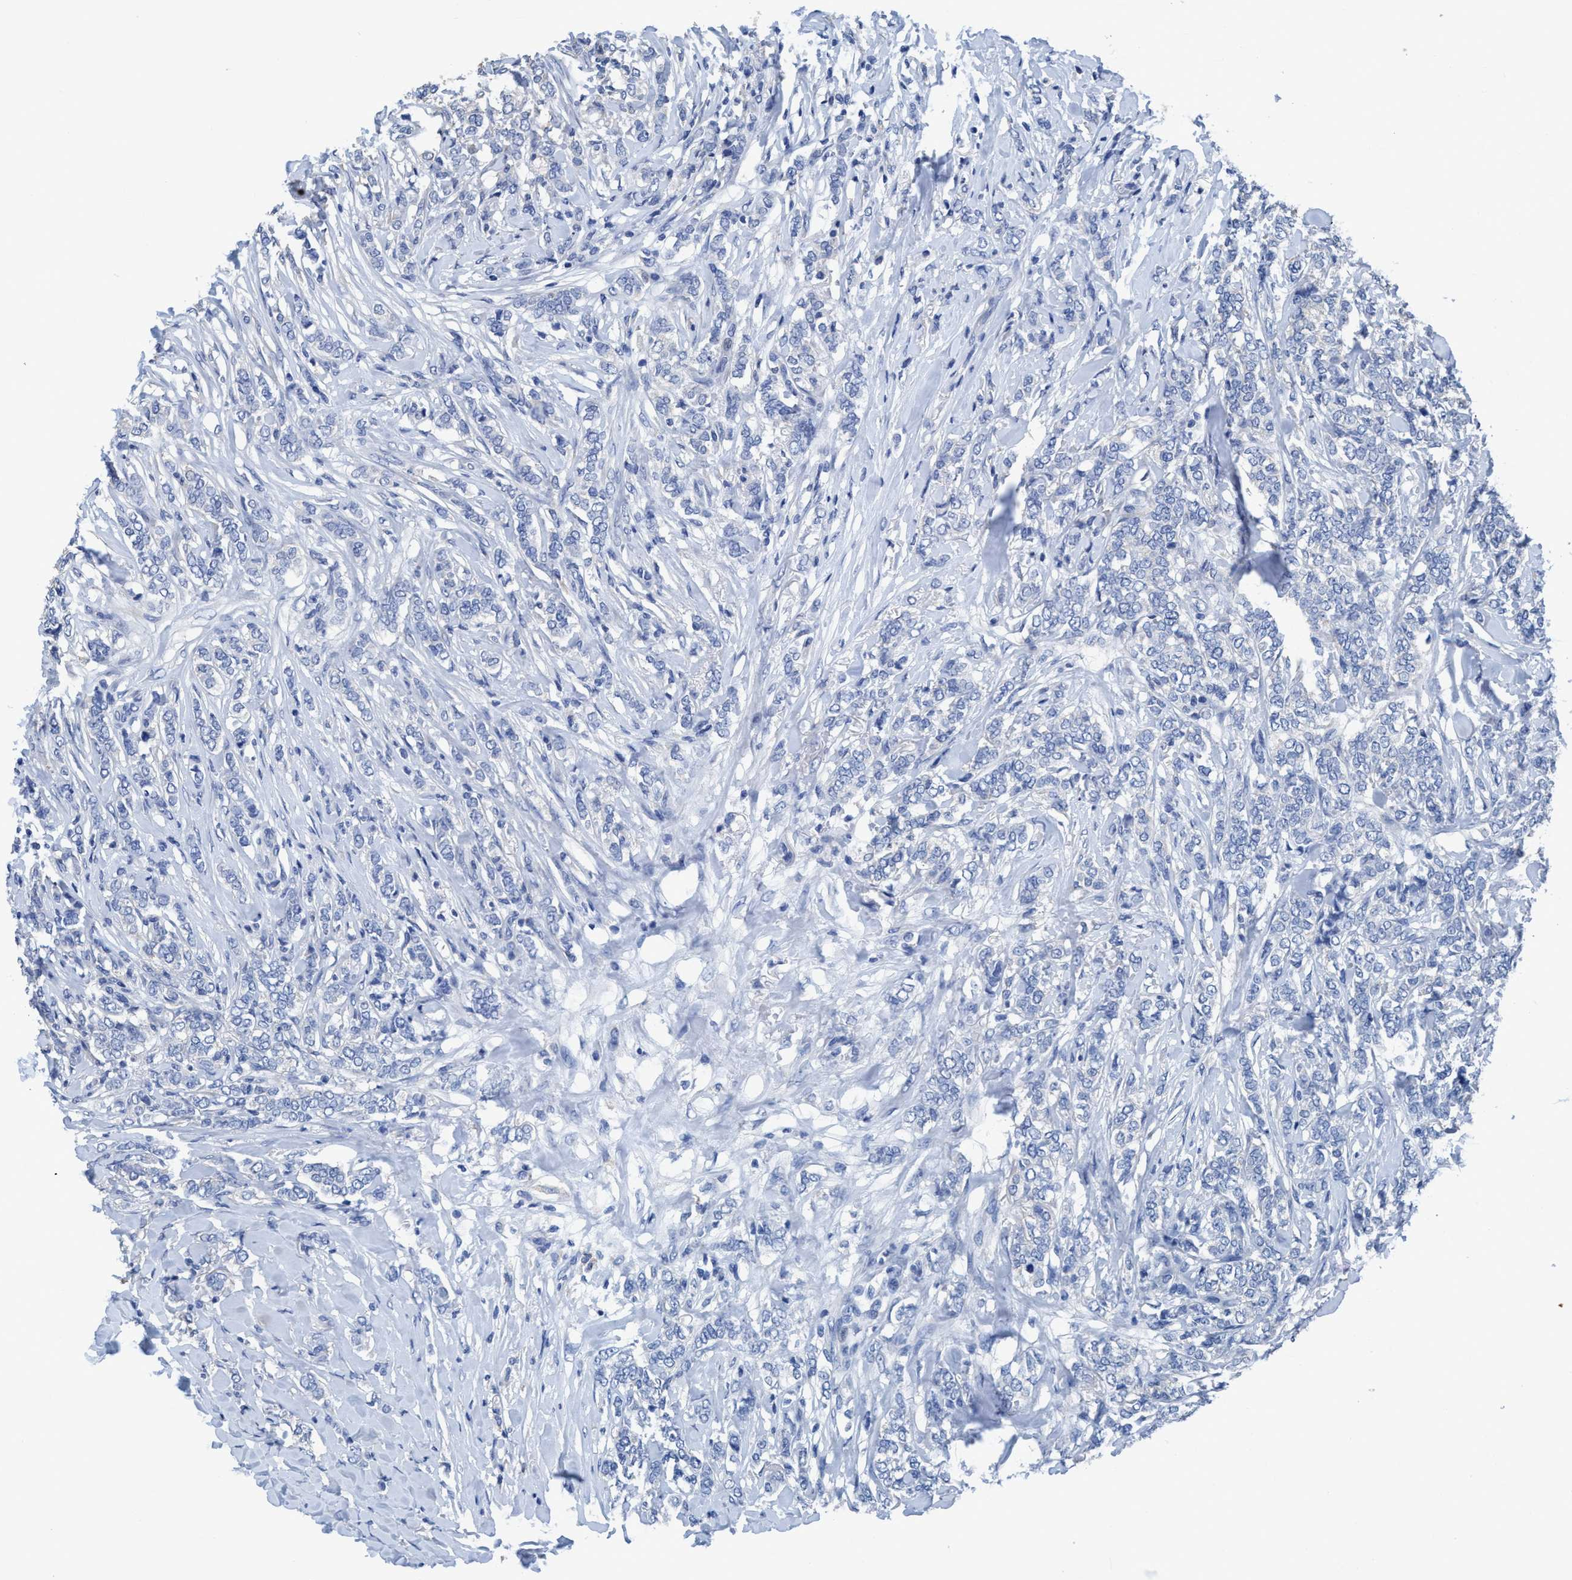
{"staining": {"intensity": "negative", "quantity": "none", "location": "none"}, "tissue": "breast cancer", "cell_type": "Tumor cells", "image_type": "cancer", "snomed": [{"axis": "morphology", "description": "Lobular carcinoma"}, {"axis": "topography", "description": "Skin"}, {"axis": "topography", "description": "Breast"}], "caption": "The image displays no staining of tumor cells in breast cancer. (IHC, brightfield microscopy, high magnification).", "gene": "DNAI1", "patient": {"sex": "female", "age": 46}}